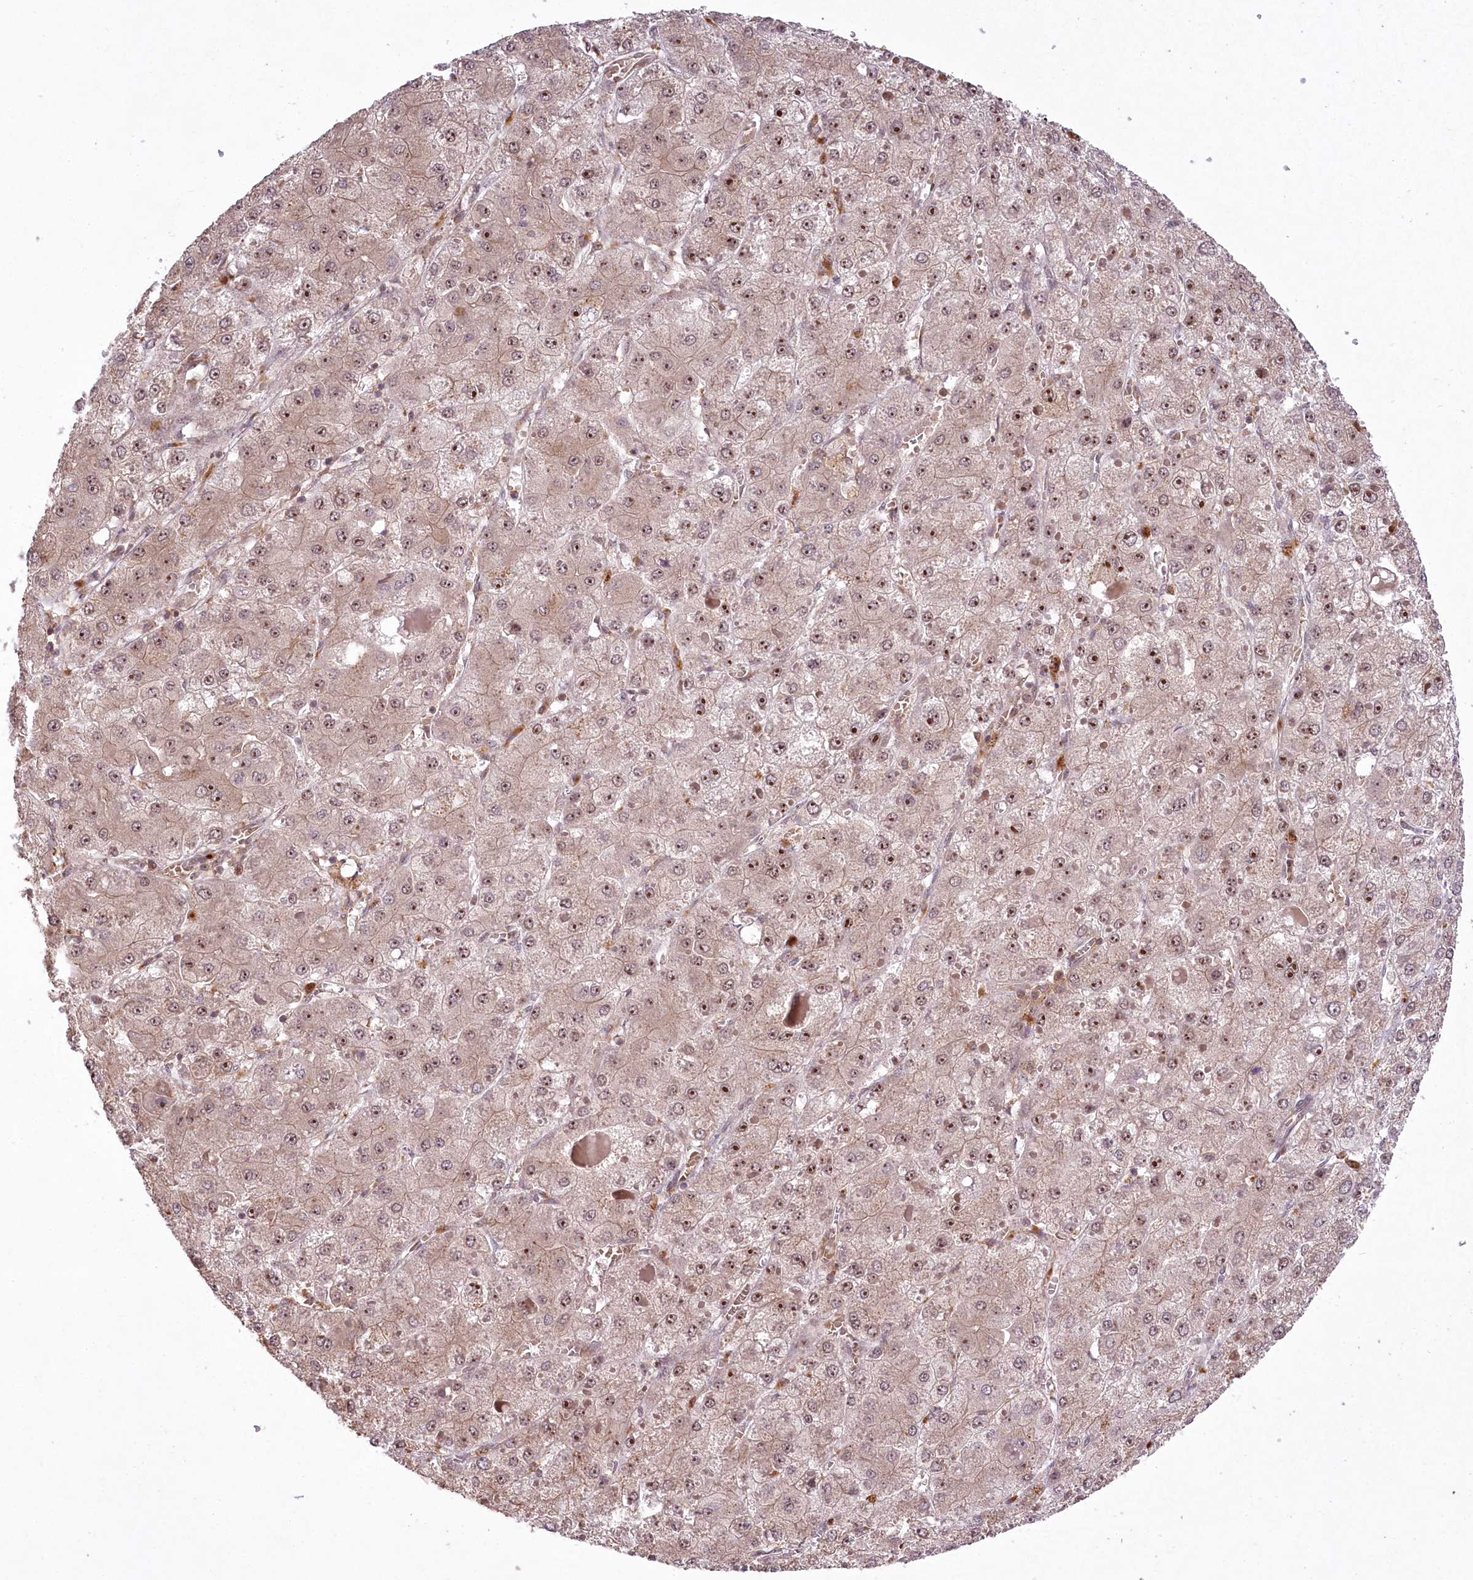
{"staining": {"intensity": "moderate", "quantity": ">75%", "location": "nuclear"}, "tissue": "liver cancer", "cell_type": "Tumor cells", "image_type": "cancer", "snomed": [{"axis": "morphology", "description": "Carcinoma, Hepatocellular, NOS"}, {"axis": "topography", "description": "Liver"}], "caption": "Immunohistochemistry (IHC) histopathology image of human liver hepatocellular carcinoma stained for a protein (brown), which exhibits medium levels of moderate nuclear staining in approximately >75% of tumor cells.", "gene": "SERGEF", "patient": {"sex": "female", "age": 73}}